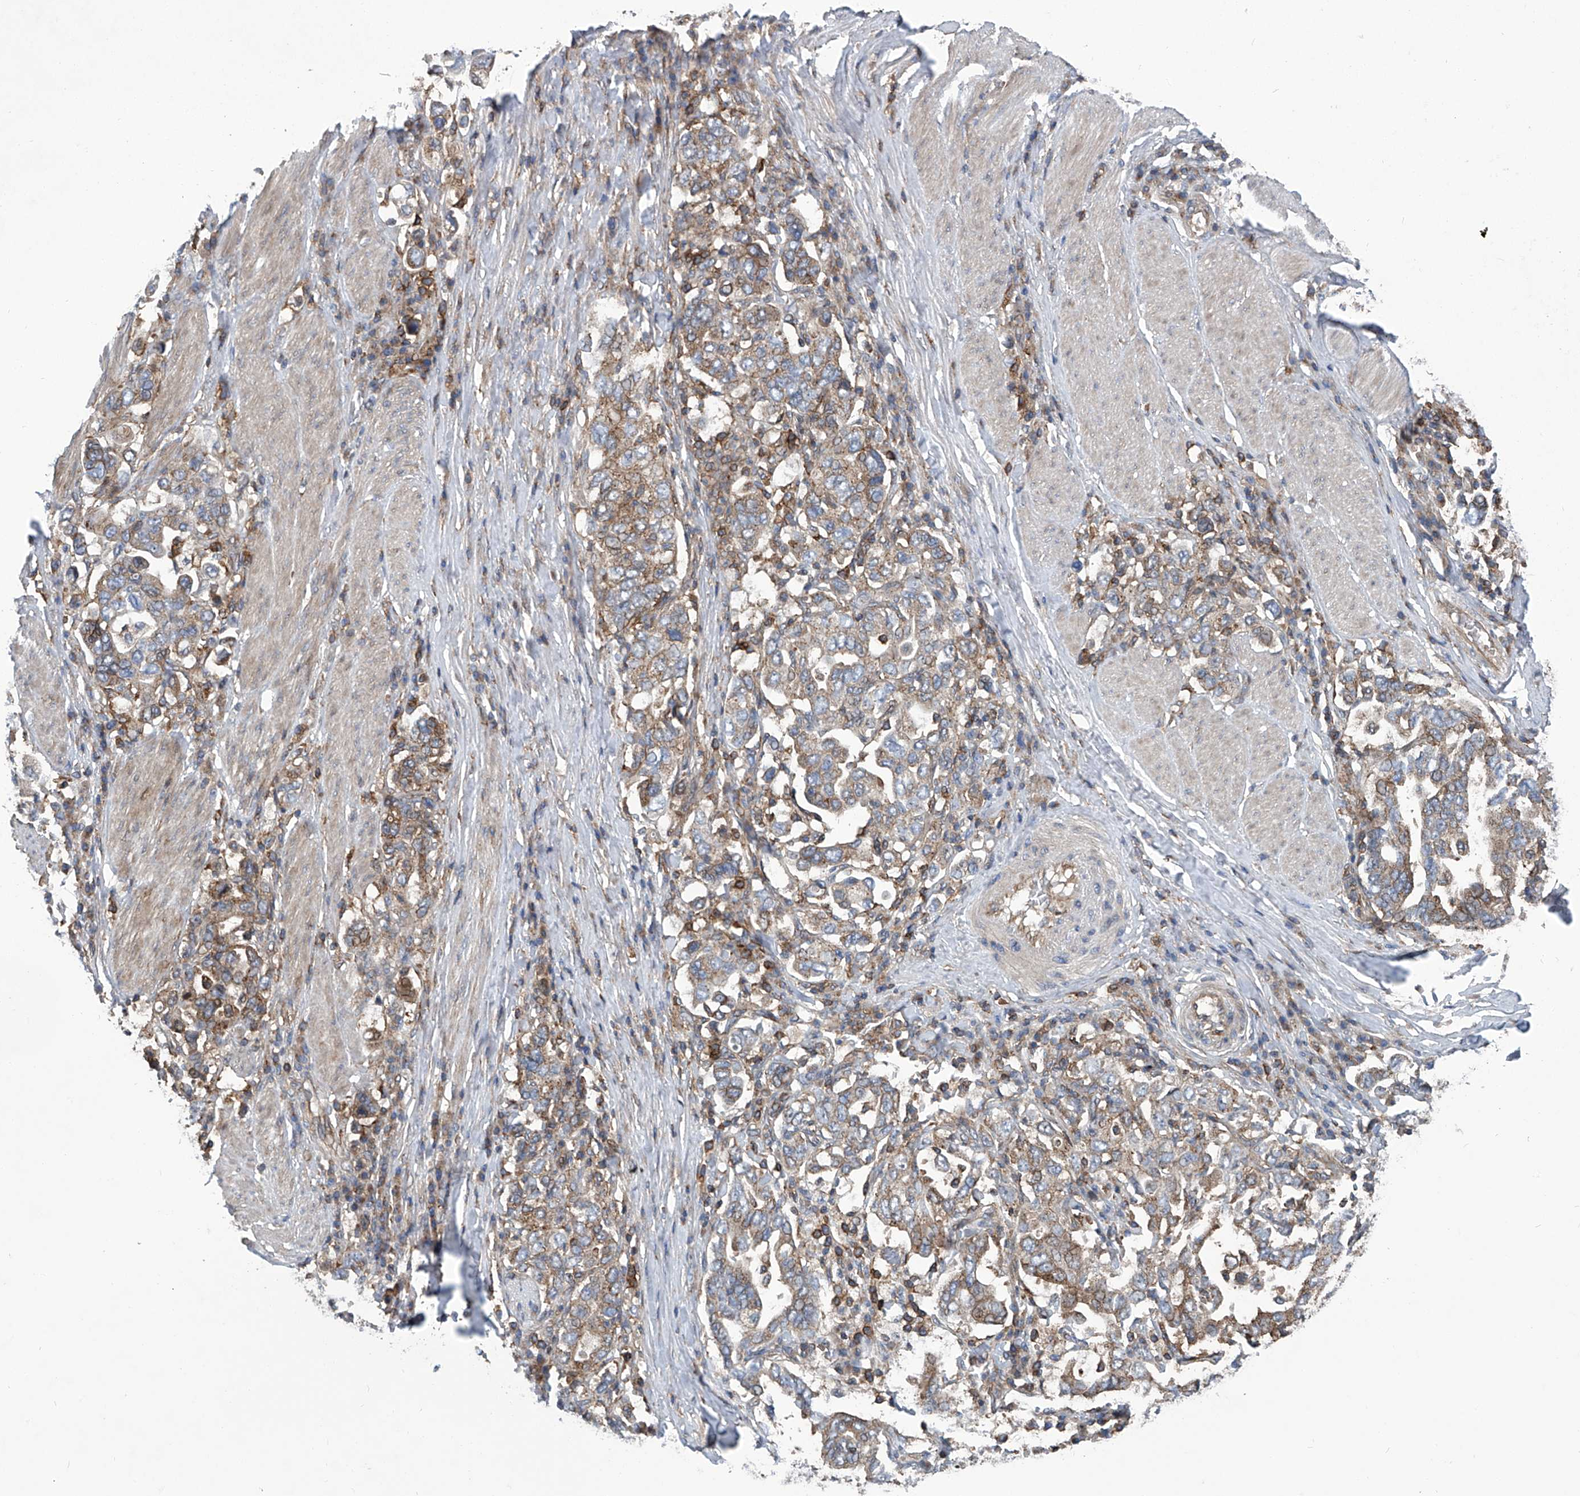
{"staining": {"intensity": "moderate", "quantity": "25%-75%", "location": "cytoplasmic/membranous"}, "tissue": "stomach cancer", "cell_type": "Tumor cells", "image_type": "cancer", "snomed": [{"axis": "morphology", "description": "Adenocarcinoma, NOS"}, {"axis": "topography", "description": "Stomach, upper"}], "caption": "A brown stain labels moderate cytoplasmic/membranous positivity of a protein in human adenocarcinoma (stomach) tumor cells.", "gene": "SMAP1", "patient": {"sex": "male", "age": 62}}